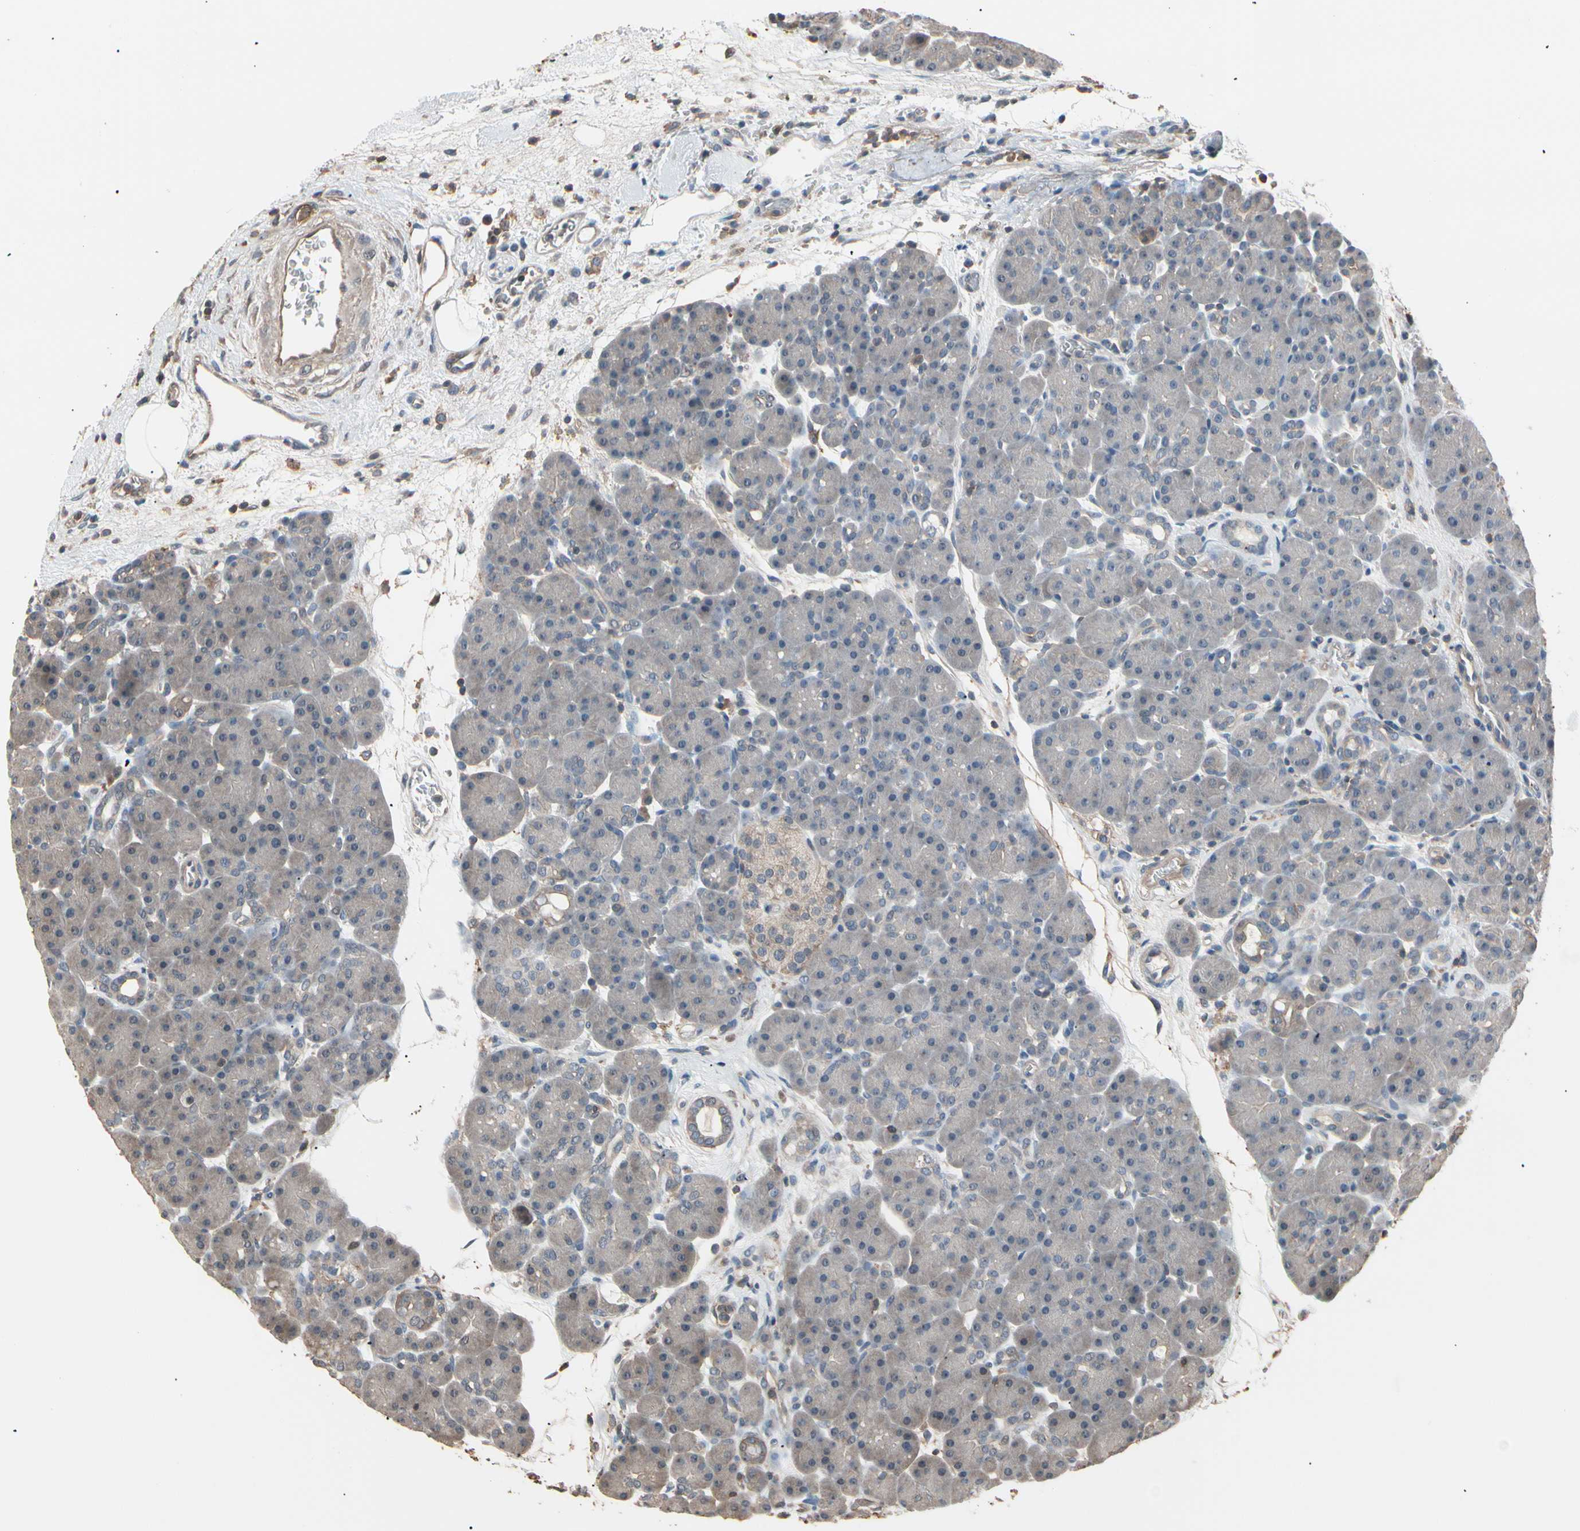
{"staining": {"intensity": "weak", "quantity": "<25%", "location": "cytoplasmic/membranous"}, "tissue": "pancreas", "cell_type": "Exocrine glandular cells", "image_type": "normal", "snomed": [{"axis": "morphology", "description": "Normal tissue, NOS"}, {"axis": "topography", "description": "Pancreas"}], "caption": "The histopathology image exhibits no significant positivity in exocrine glandular cells of pancreas.", "gene": "MAPK13", "patient": {"sex": "male", "age": 66}}